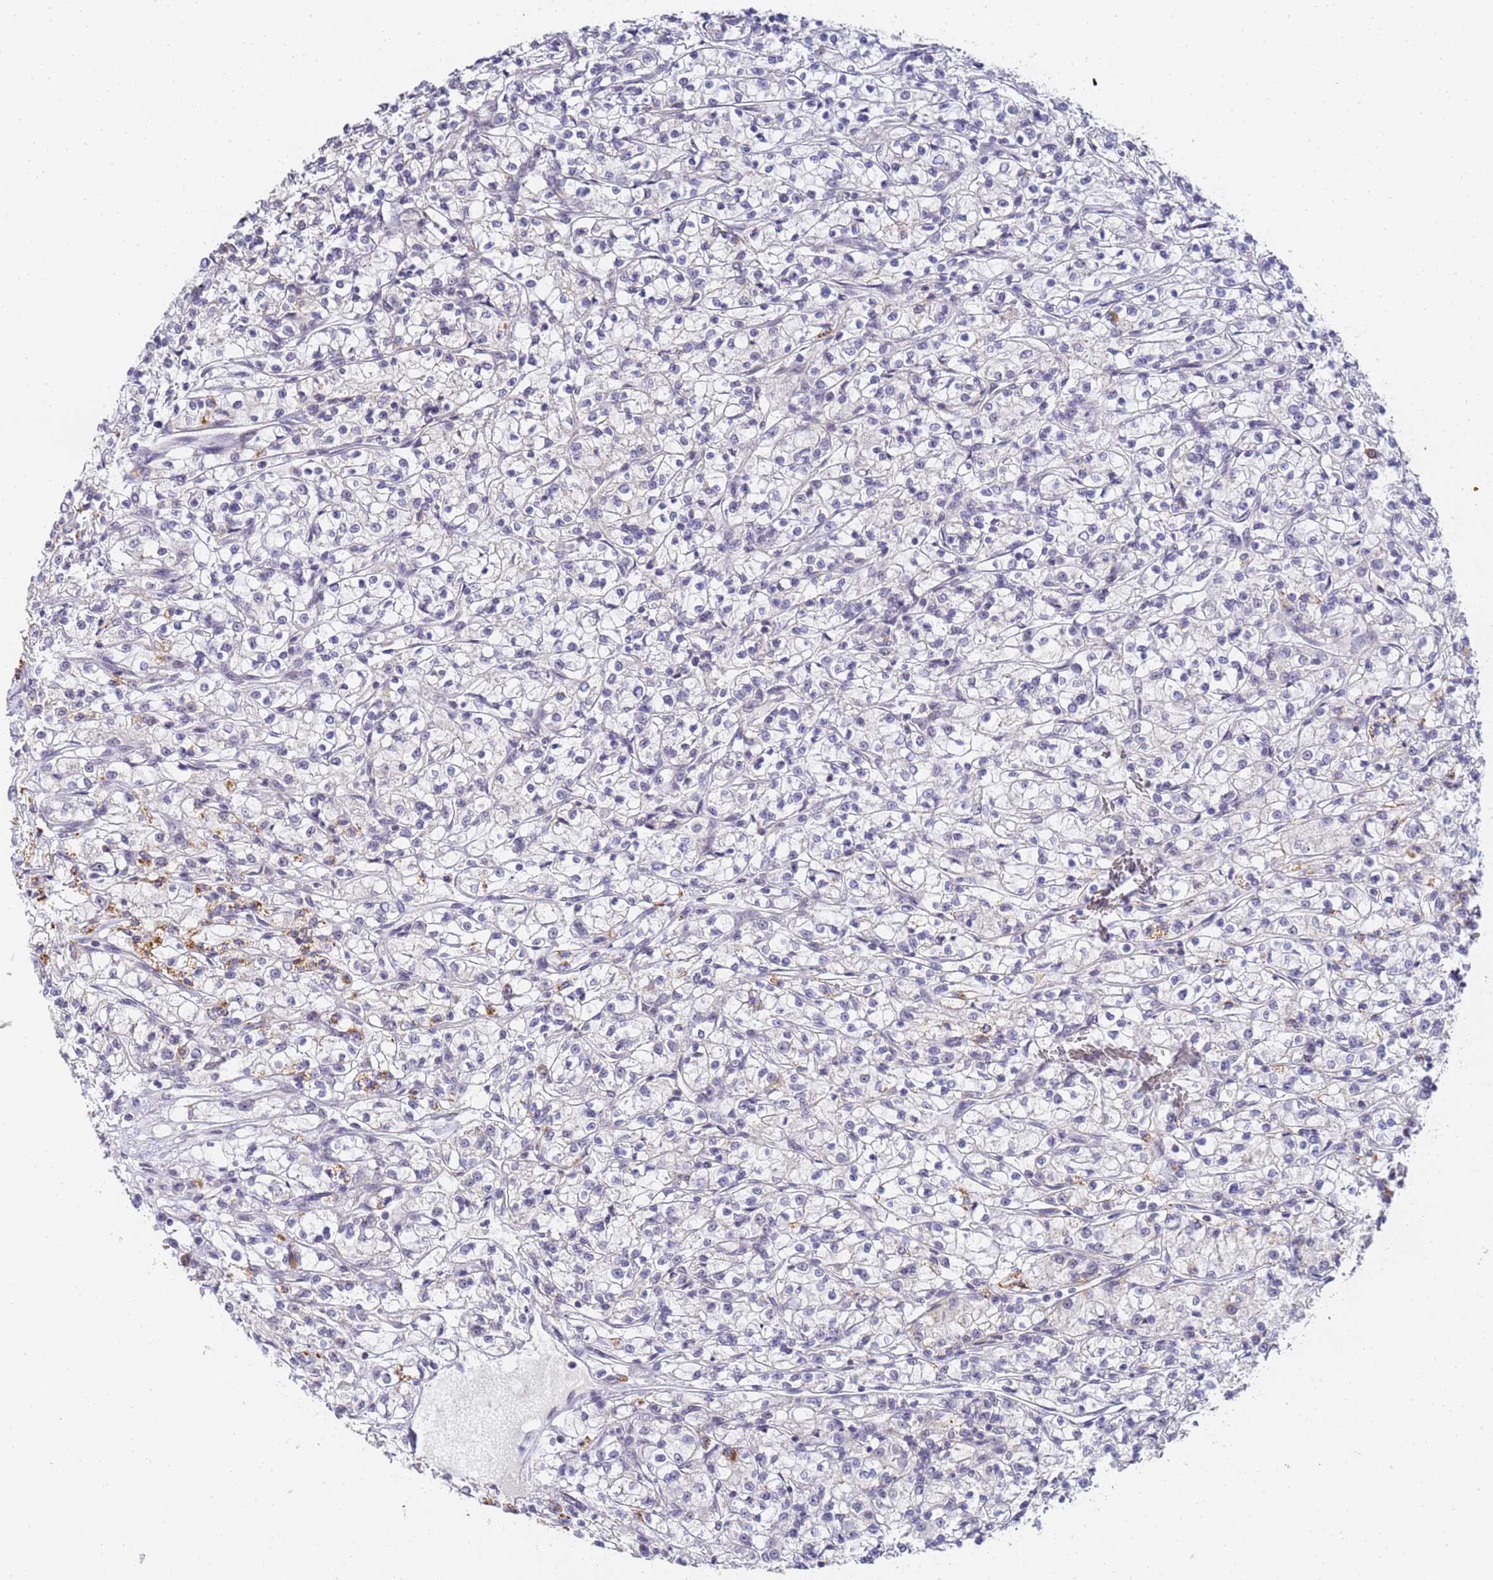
{"staining": {"intensity": "negative", "quantity": "none", "location": "none"}, "tissue": "renal cancer", "cell_type": "Tumor cells", "image_type": "cancer", "snomed": [{"axis": "morphology", "description": "Adenocarcinoma, NOS"}, {"axis": "topography", "description": "Kidney"}], "caption": "The photomicrograph exhibits no significant staining in tumor cells of adenocarcinoma (renal). Nuclei are stained in blue.", "gene": "LSM3", "patient": {"sex": "female", "age": 59}}